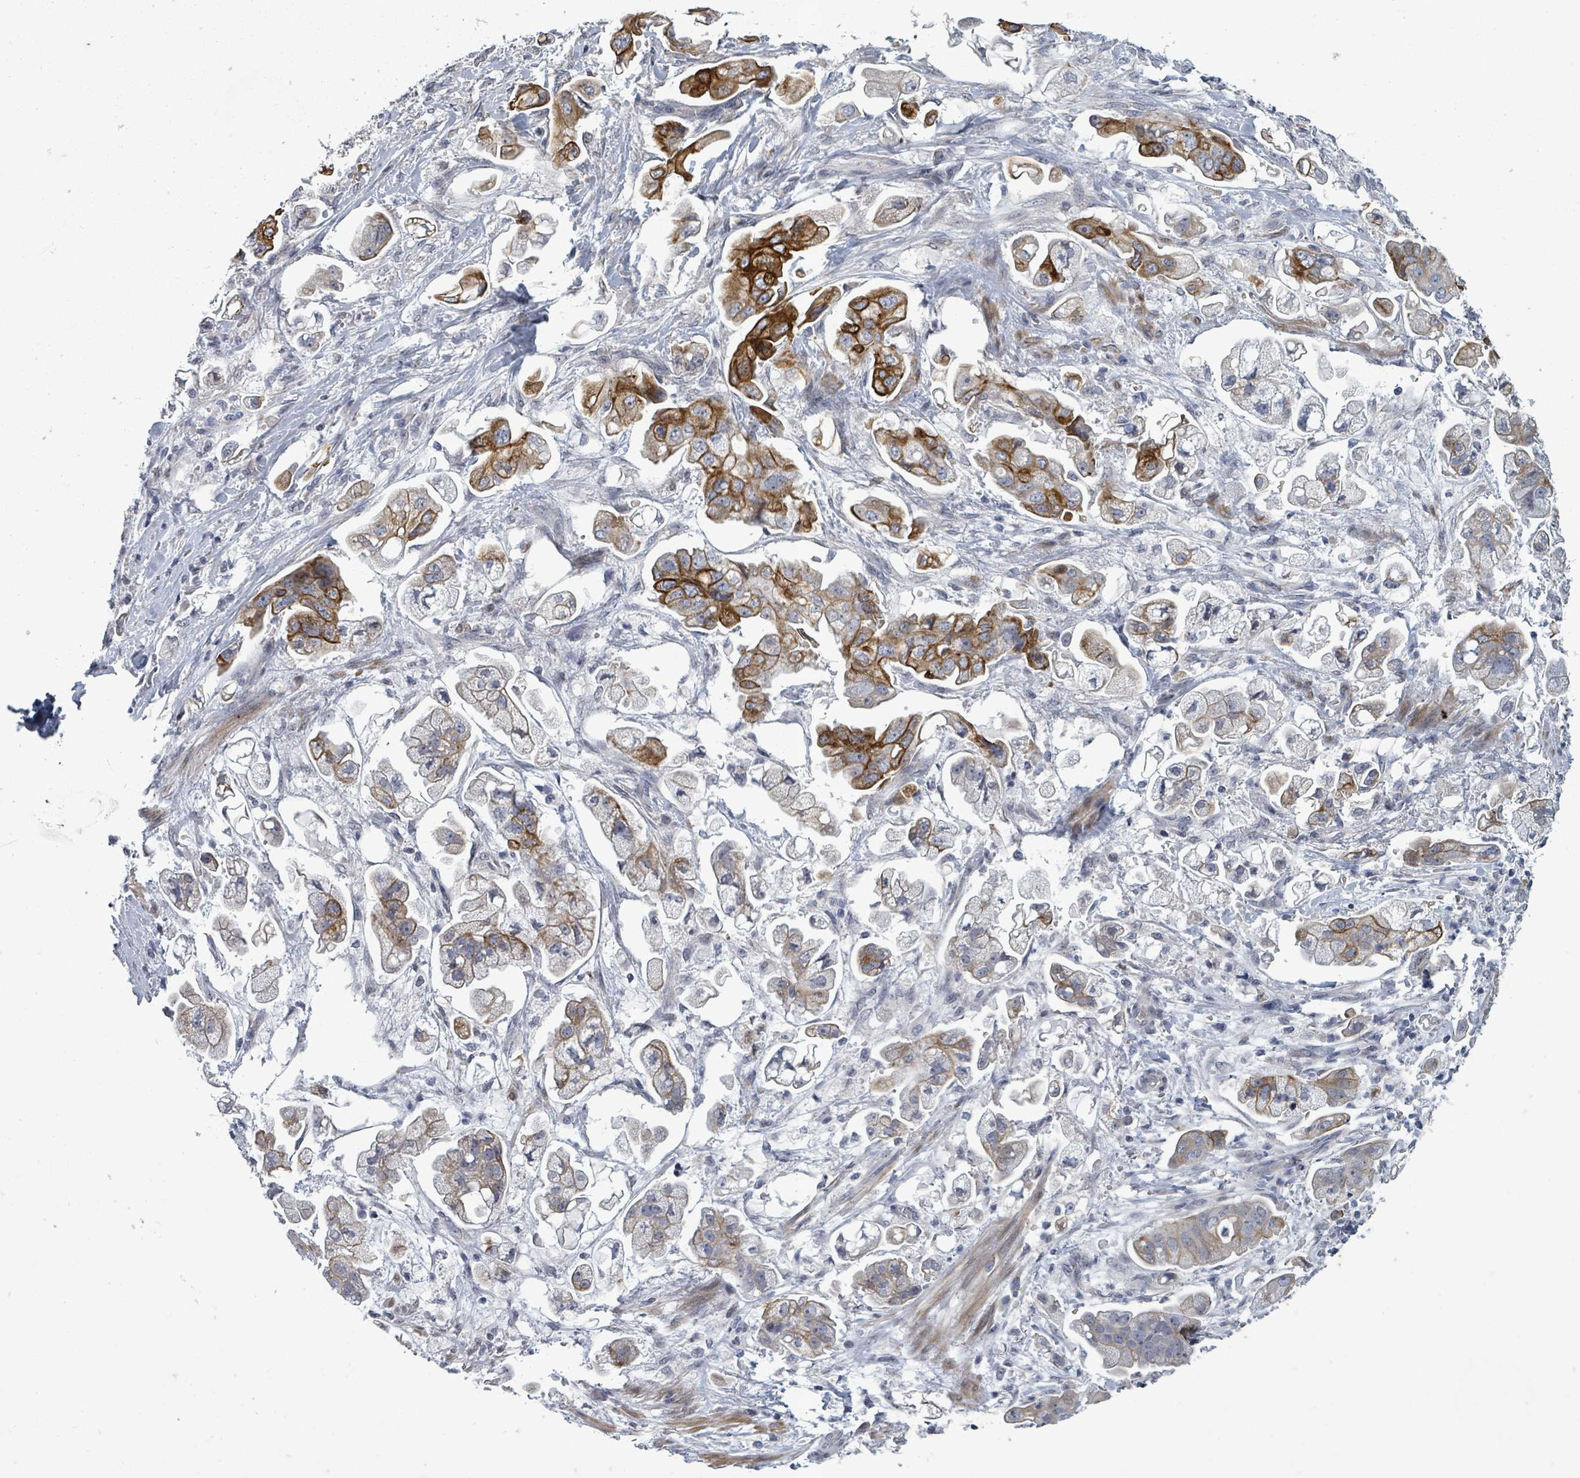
{"staining": {"intensity": "strong", "quantity": "25%-75%", "location": "cytoplasmic/membranous"}, "tissue": "stomach cancer", "cell_type": "Tumor cells", "image_type": "cancer", "snomed": [{"axis": "morphology", "description": "Adenocarcinoma, NOS"}, {"axis": "topography", "description": "Stomach"}], "caption": "This is a micrograph of immunohistochemistry staining of adenocarcinoma (stomach), which shows strong expression in the cytoplasmic/membranous of tumor cells.", "gene": "PTPN20", "patient": {"sex": "male", "age": 62}}